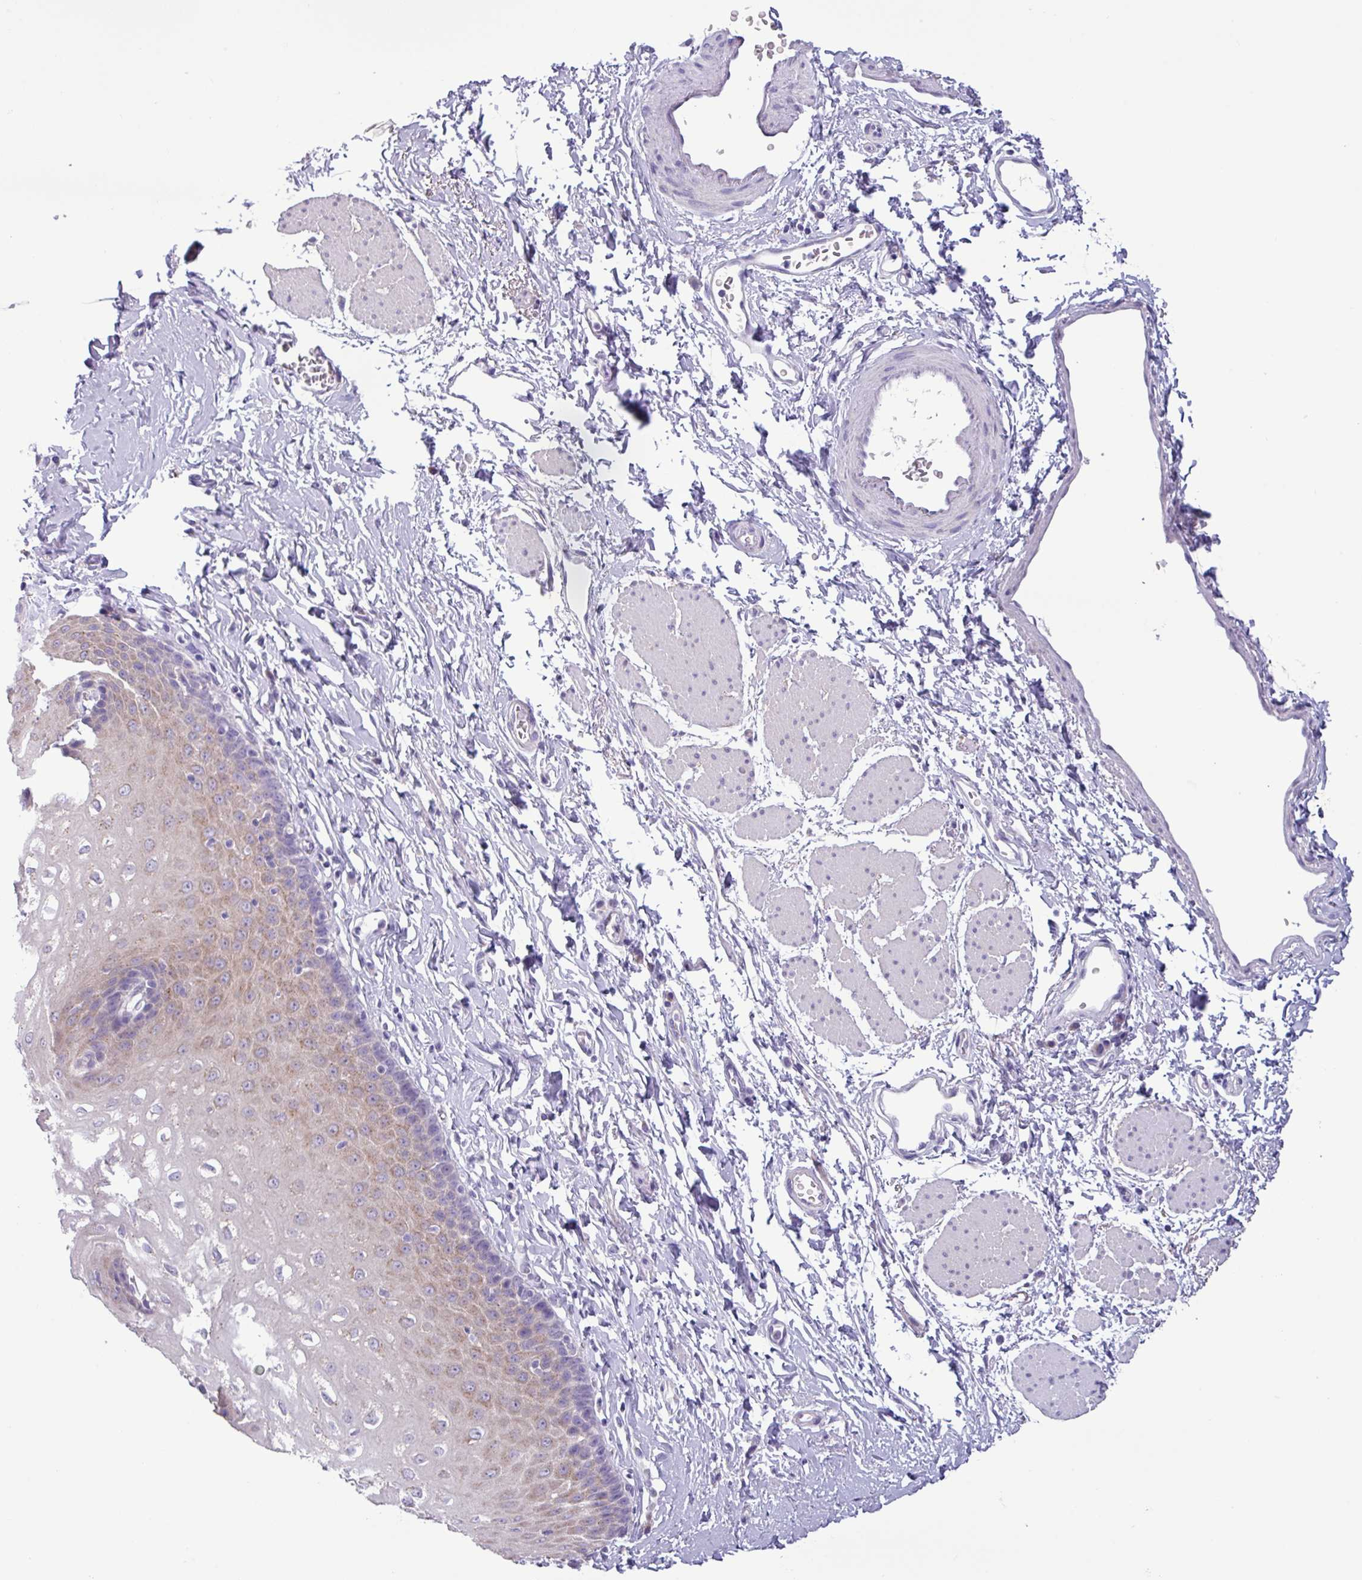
{"staining": {"intensity": "weak", "quantity": "25%-75%", "location": "cytoplasmic/membranous"}, "tissue": "esophagus", "cell_type": "Squamous epithelial cells", "image_type": "normal", "snomed": [{"axis": "morphology", "description": "Normal tissue, NOS"}, {"axis": "topography", "description": "Esophagus"}], "caption": "This image shows benign esophagus stained with immunohistochemistry to label a protein in brown. The cytoplasmic/membranous of squamous epithelial cells show weak positivity for the protein. Nuclei are counter-stained blue.", "gene": "STIMATE", "patient": {"sex": "male", "age": 70}}